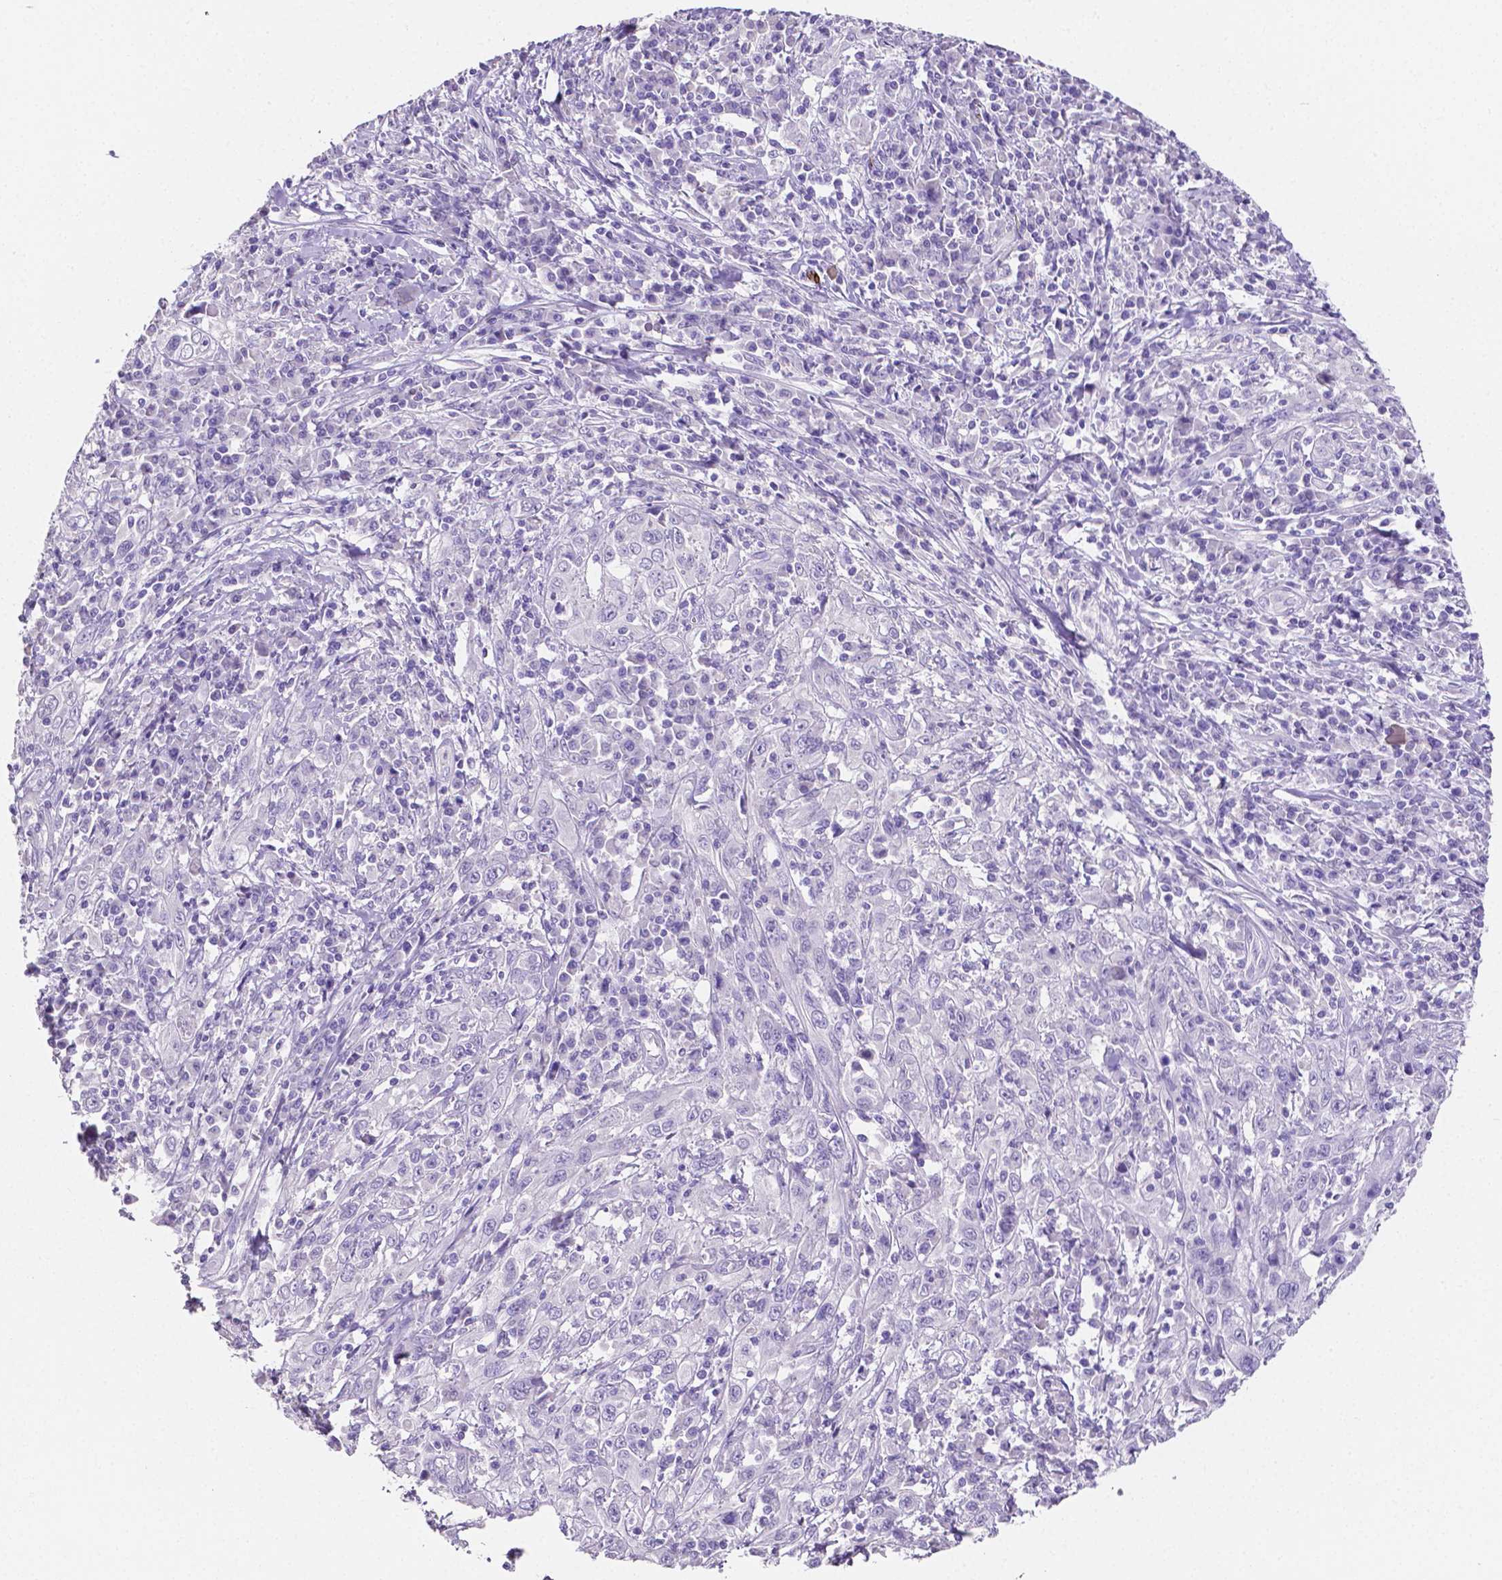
{"staining": {"intensity": "negative", "quantity": "none", "location": "none"}, "tissue": "cervical cancer", "cell_type": "Tumor cells", "image_type": "cancer", "snomed": [{"axis": "morphology", "description": "Squamous cell carcinoma, NOS"}, {"axis": "topography", "description": "Cervix"}], "caption": "This is an immunohistochemistry (IHC) image of human cervical cancer. There is no expression in tumor cells.", "gene": "SLC22A2", "patient": {"sex": "female", "age": 46}}